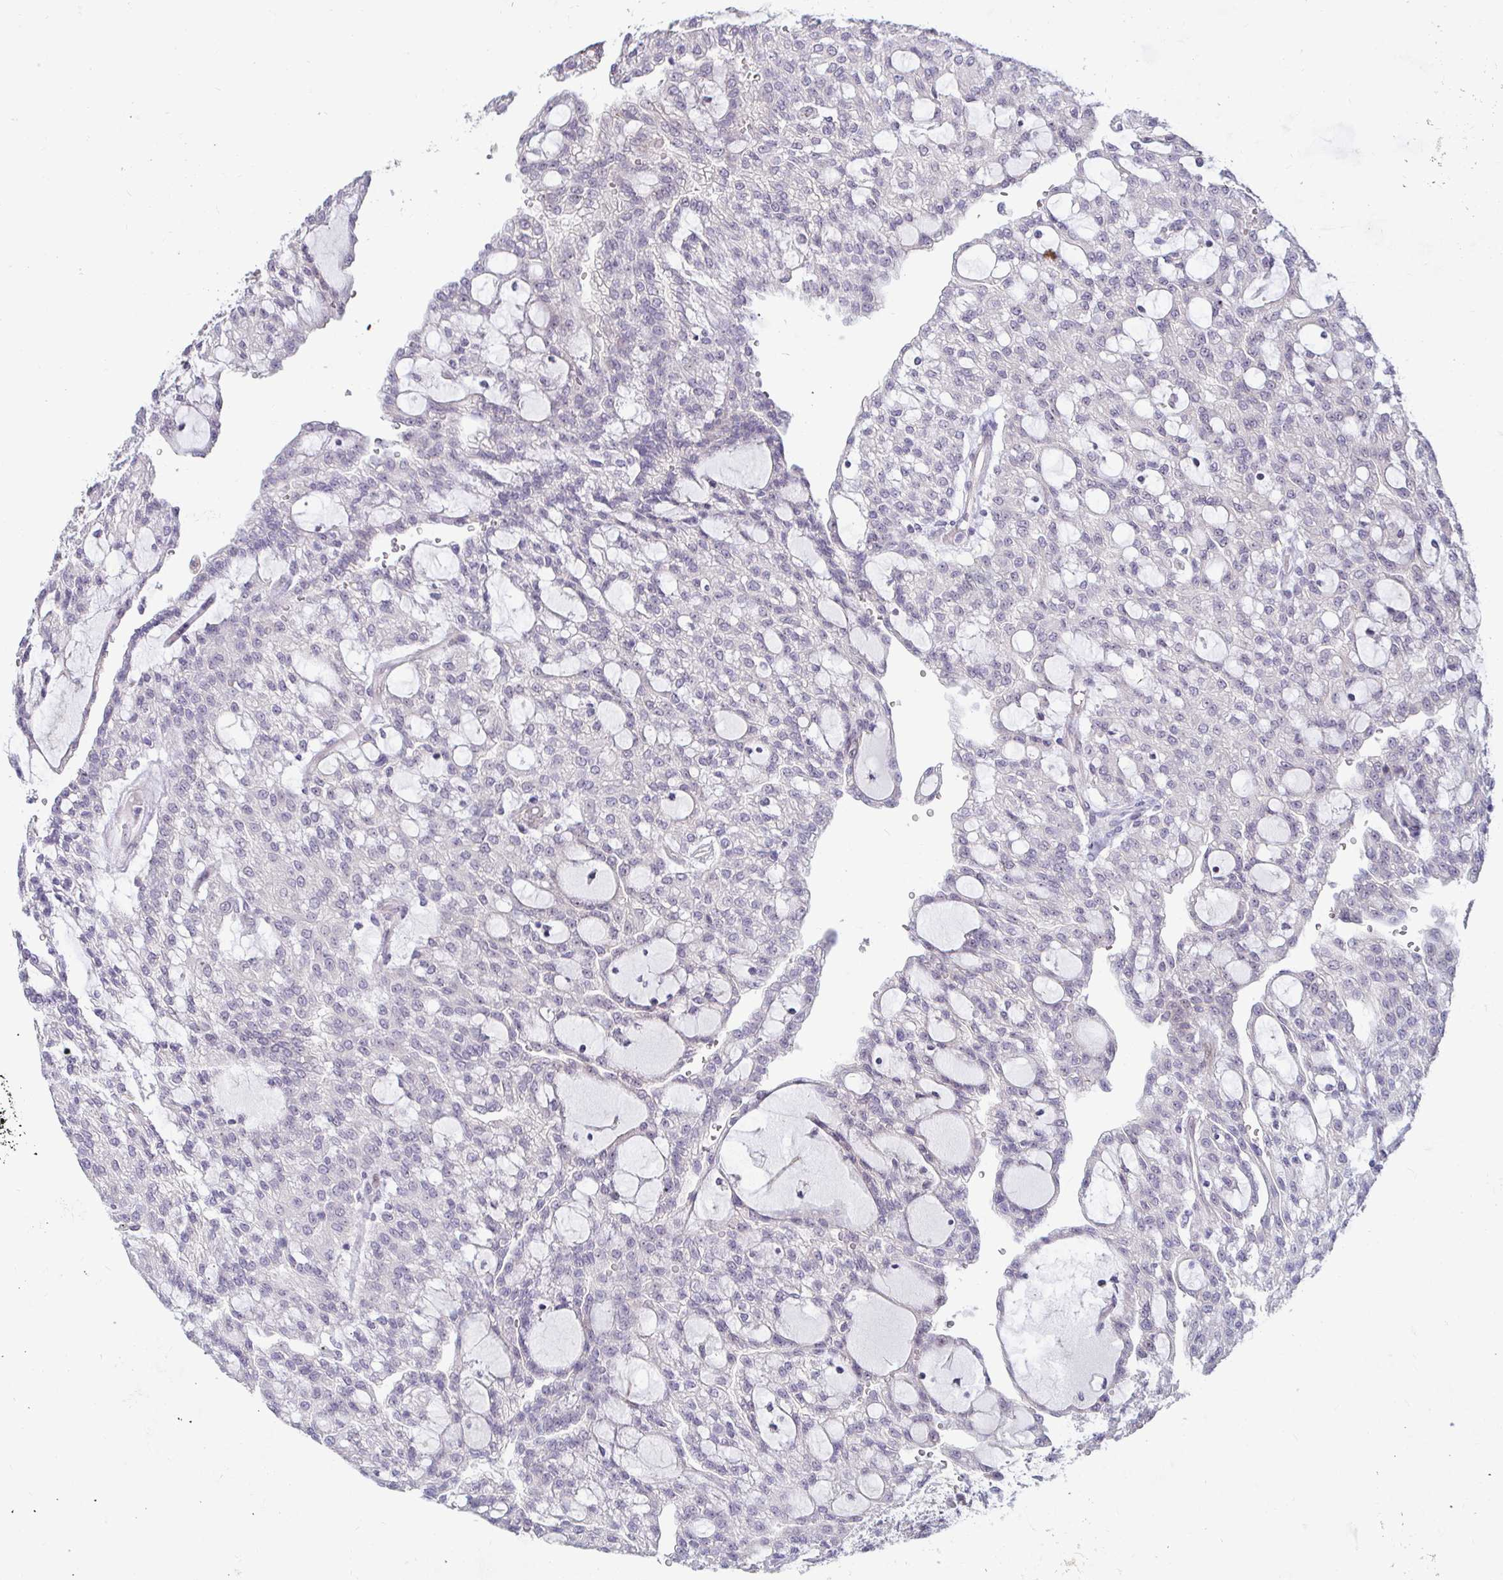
{"staining": {"intensity": "weak", "quantity": "<25%", "location": "cytoplasmic/membranous,nuclear"}, "tissue": "renal cancer", "cell_type": "Tumor cells", "image_type": "cancer", "snomed": [{"axis": "morphology", "description": "Adenocarcinoma, NOS"}, {"axis": "topography", "description": "Kidney"}], "caption": "Protein analysis of renal cancer exhibits no significant positivity in tumor cells.", "gene": "GSTM1", "patient": {"sex": "male", "age": 63}}